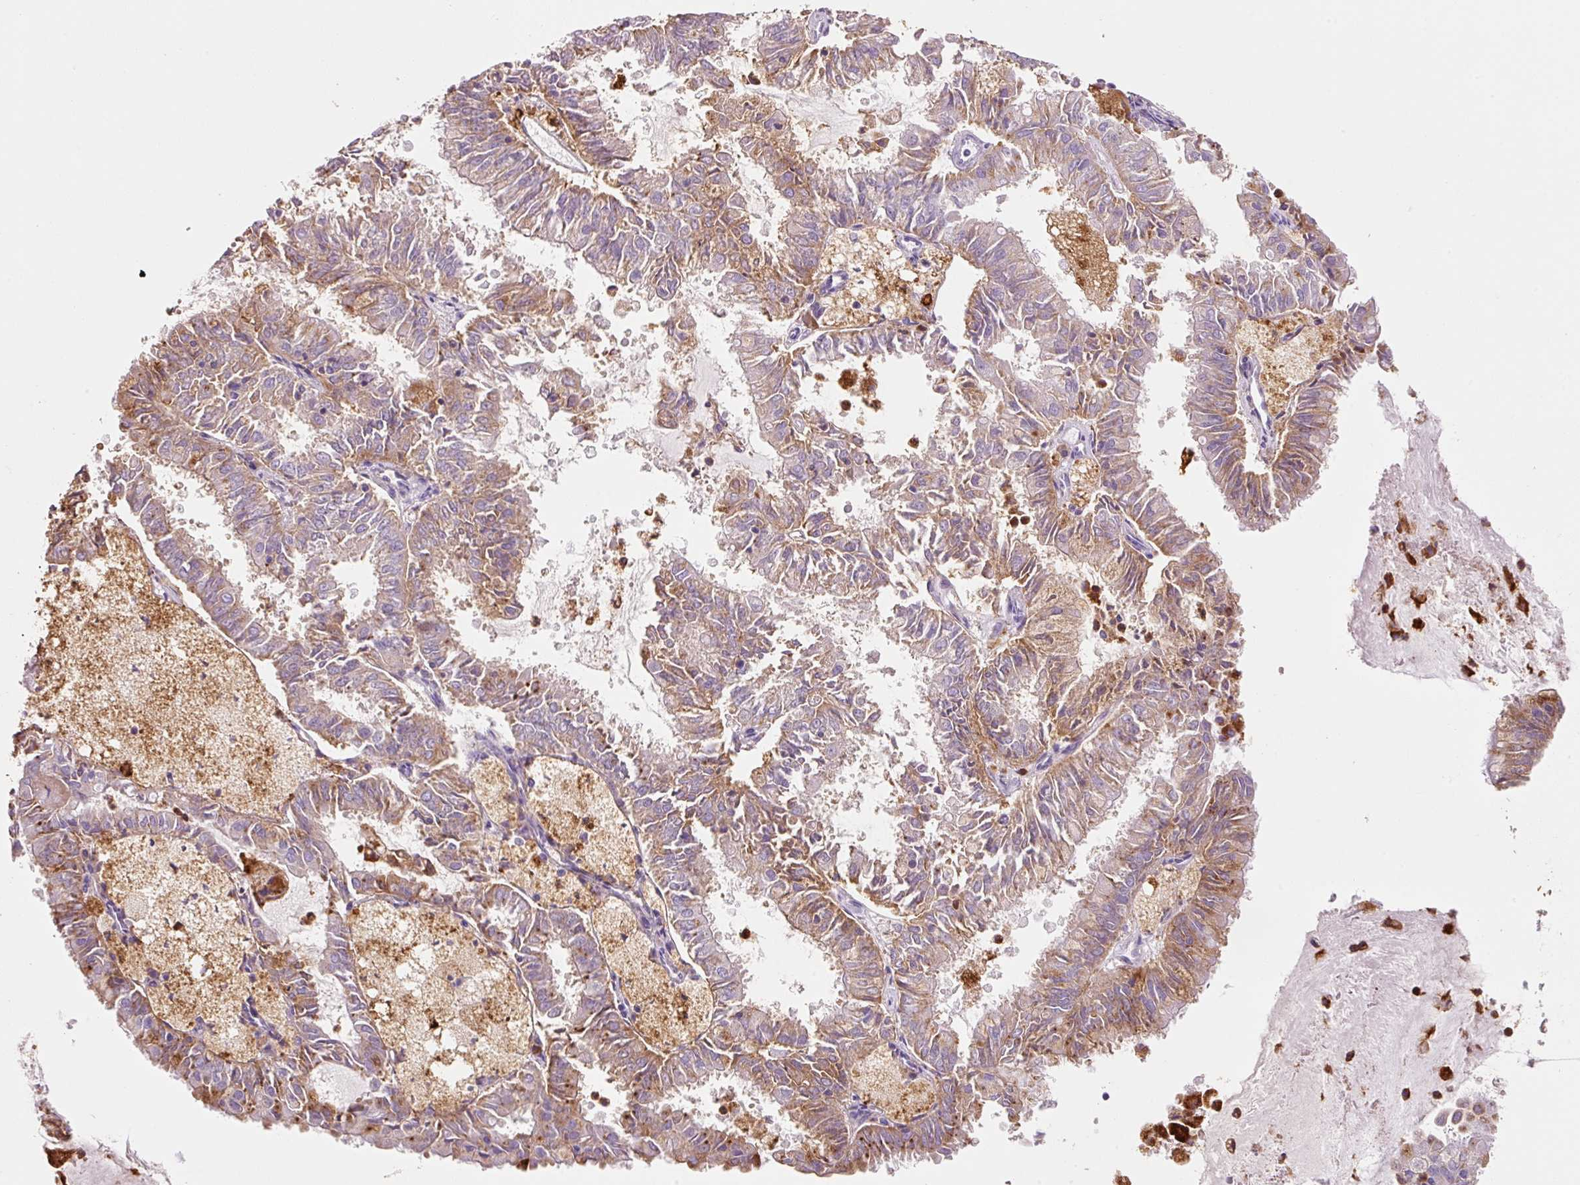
{"staining": {"intensity": "moderate", "quantity": "25%-75%", "location": "cytoplasmic/membranous"}, "tissue": "endometrial cancer", "cell_type": "Tumor cells", "image_type": "cancer", "snomed": [{"axis": "morphology", "description": "Adenocarcinoma, NOS"}, {"axis": "topography", "description": "Endometrium"}], "caption": "IHC micrograph of adenocarcinoma (endometrial) stained for a protein (brown), which demonstrates medium levels of moderate cytoplasmic/membranous positivity in approximately 25%-75% of tumor cells.", "gene": "TMC8", "patient": {"sex": "female", "age": 57}}